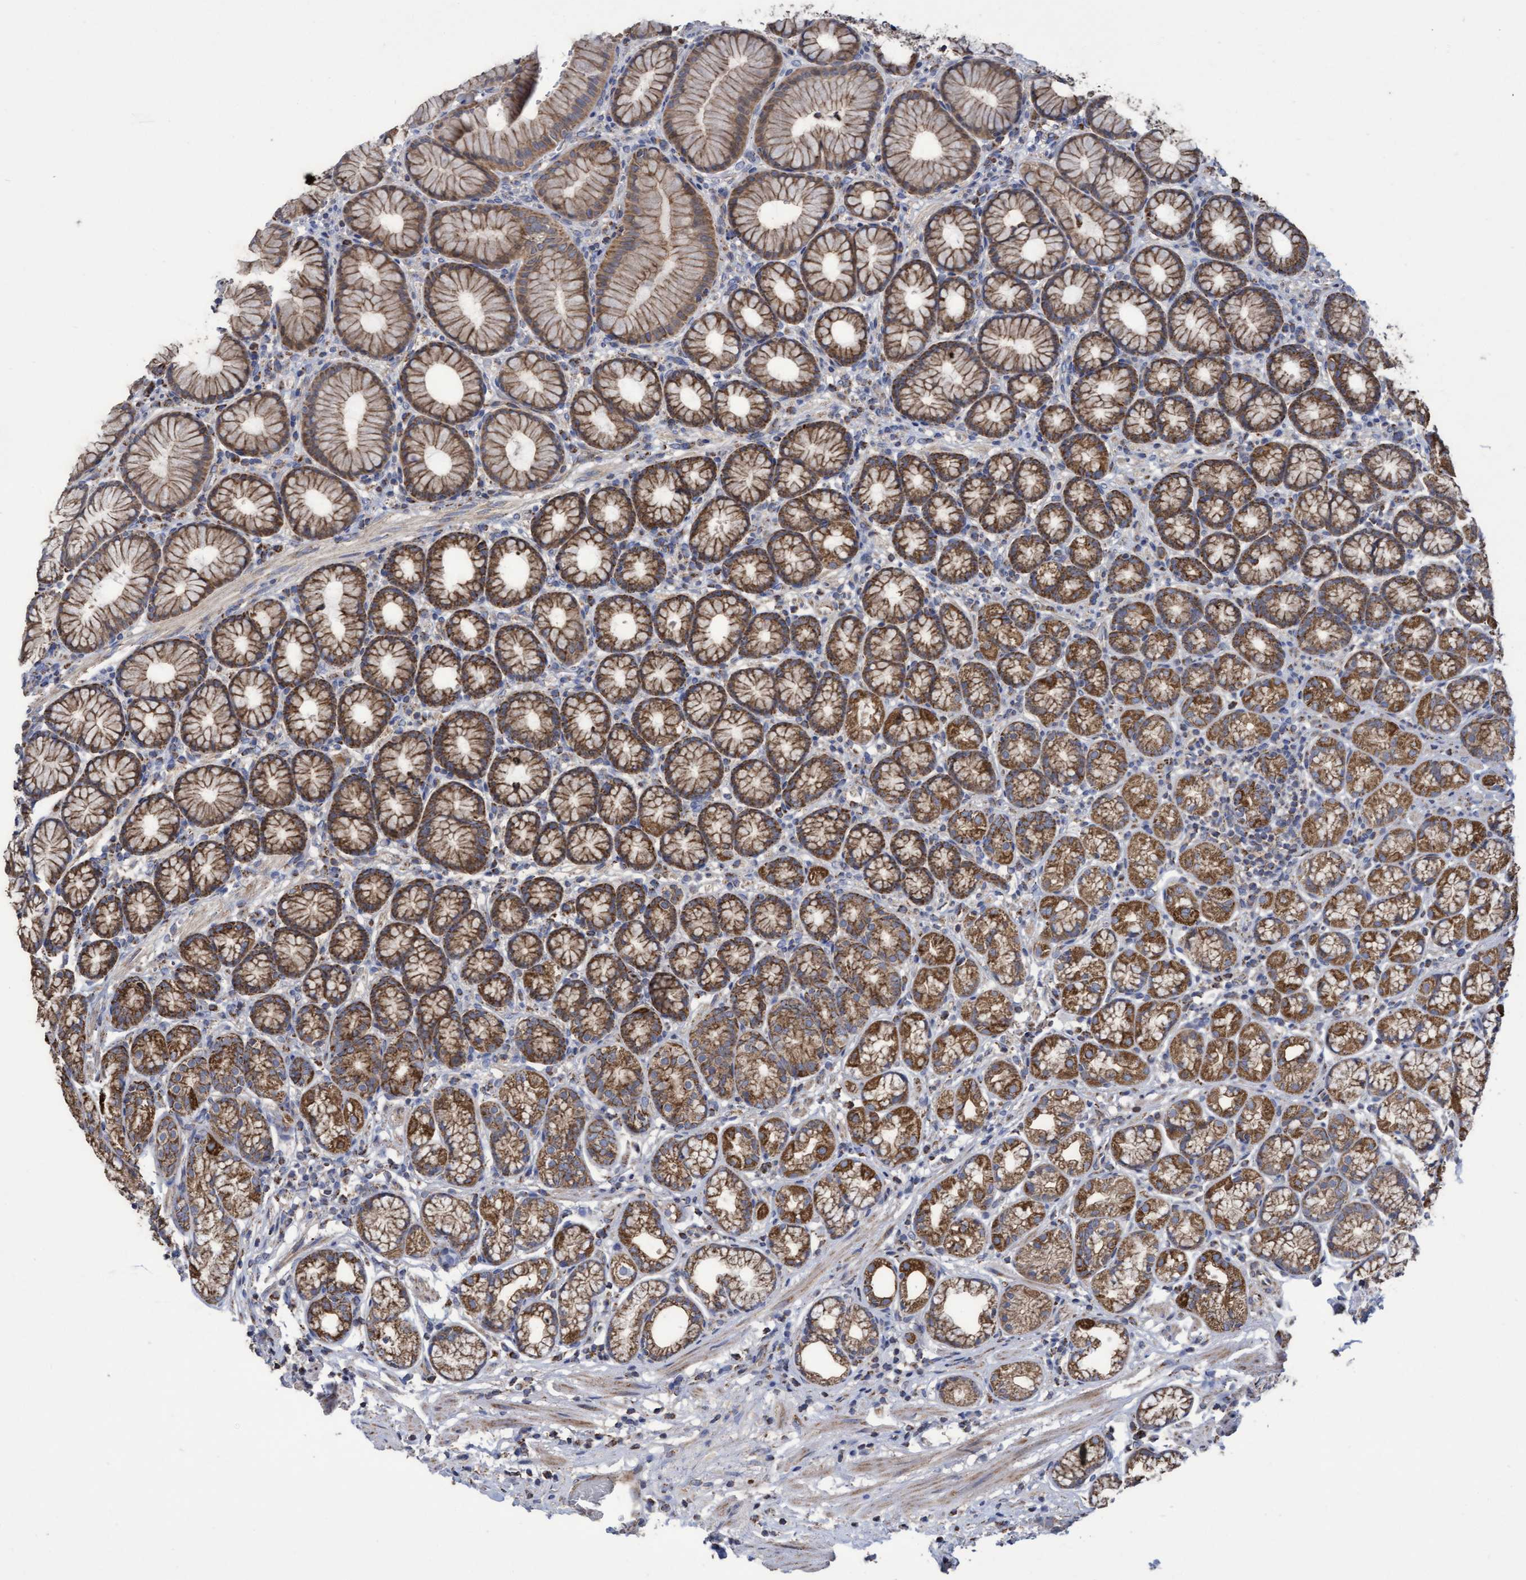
{"staining": {"intensity": "strong", "quantity": ">75%", "location": "cytoplasmic/membranous"}, "tissue": "stomach", "cell_type": "Glandular cells", "image_type": "normal", "snomed": [{"axis": "morphology", "description": "Normal tissue, NOS"}, {"axis": "topography", "description": "Stomach"}], "caption": "This is a micrograph of immunohistochemistry staining of normal stomach, which shows strong expression in the cytoplasmic/membranous of glandular cells.", "gene": "COBL", "patient": {"sex": "male", "age": 42}}